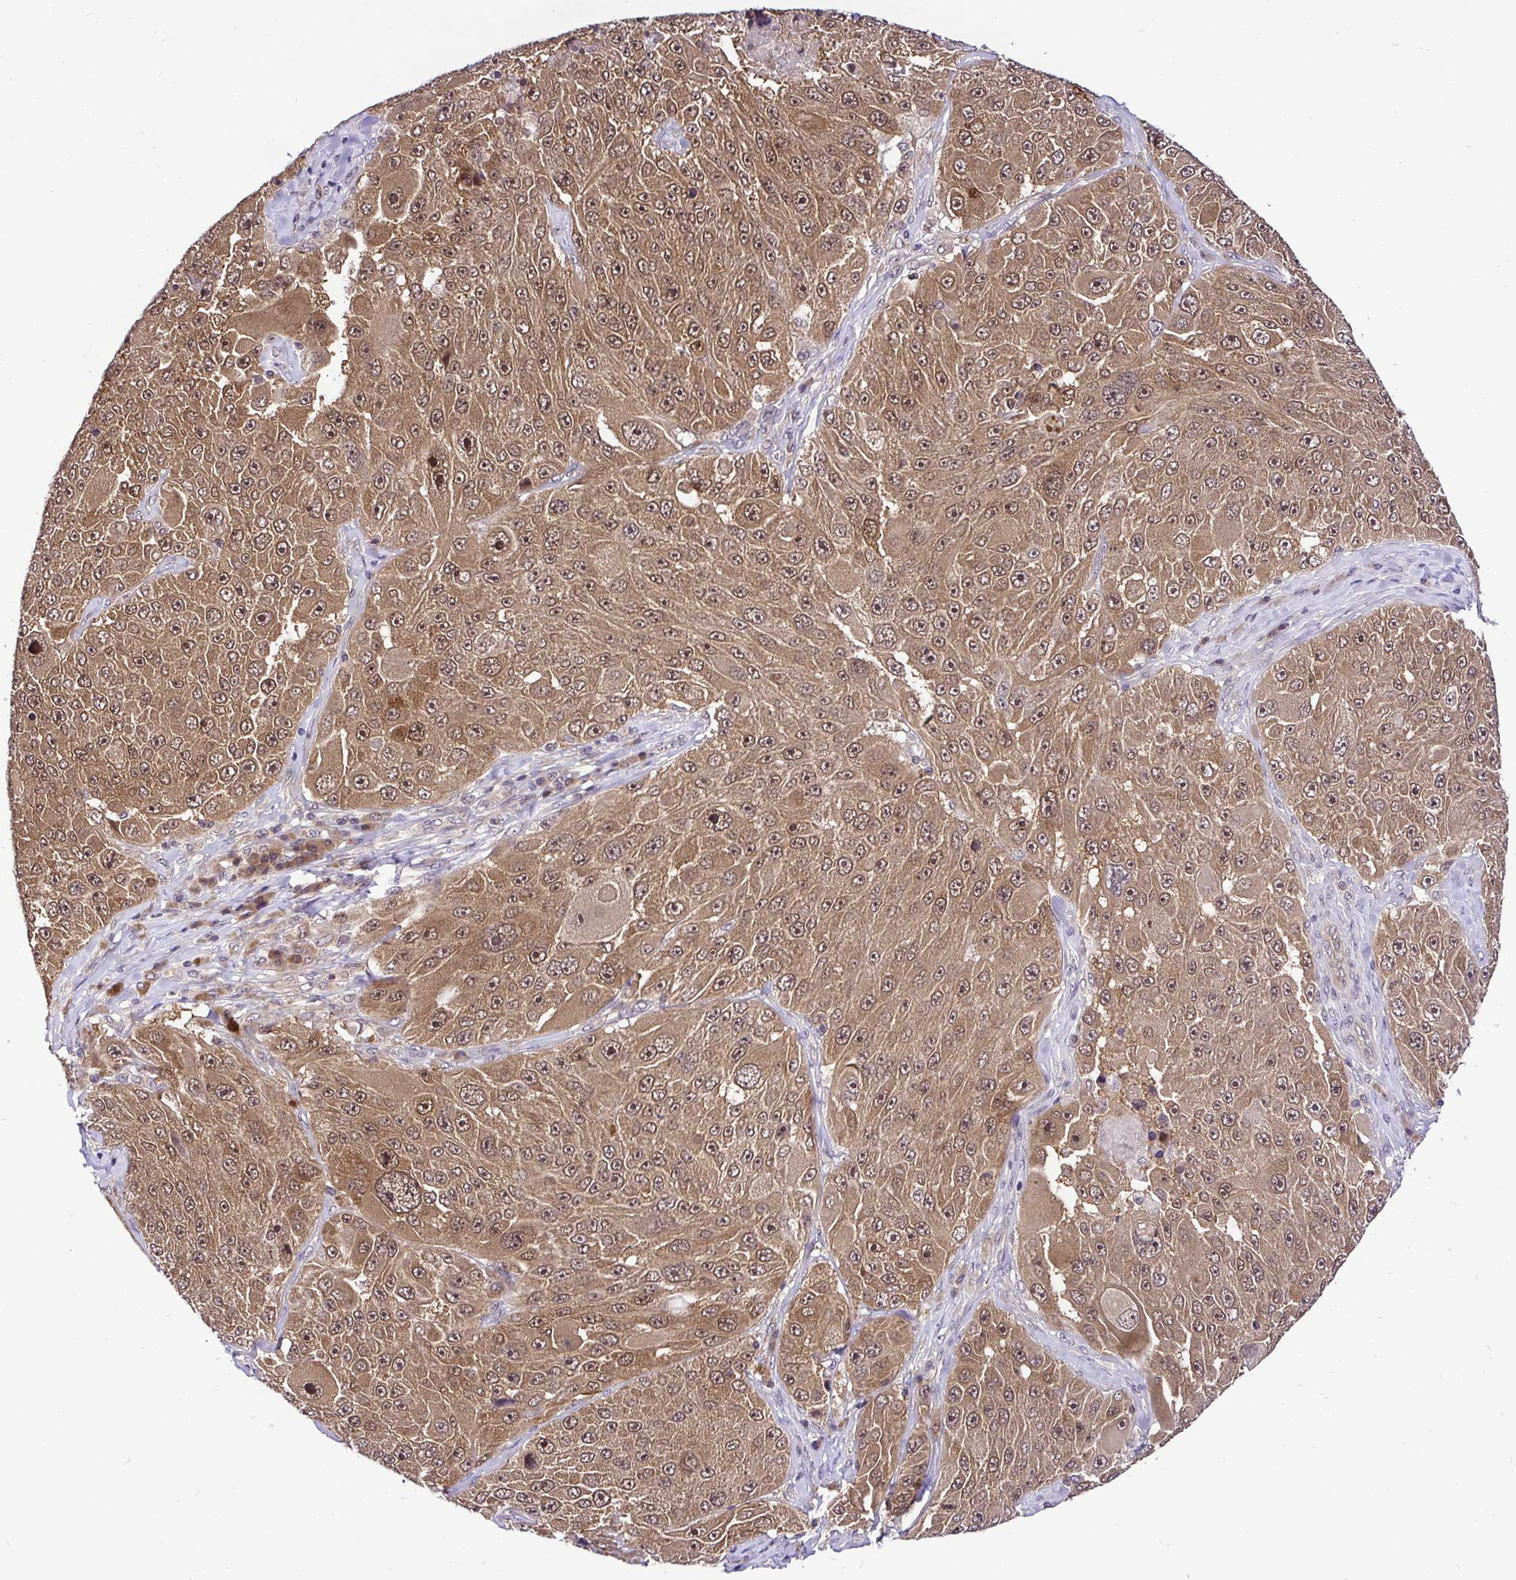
{"staining": {"intensity": "moderate", "quantity": ">75%", "location": "cytoplasmic/membranous,nuclear"}, "tissue": "melanoma", "cell_type": "Tumor cells", "image_type": "cancer", "snomed": [{"axis": "morphology", "description": "Malignant melanoma, Metastatic site"}, {"axis": "topography", "description": "Lymph node"}], "caption": "Malignant melanoma (metastatic site) tissue demonstrates moderate cytoplasmic/membranous and nuclear staining in about >75% of tumor cells Using DAB (brown) and hematoxylin (blue) stains, captured at high magnification using brightfield microscopy.", "gene": "UBE2M", "patient": {"sex": "male", "age": 62}}